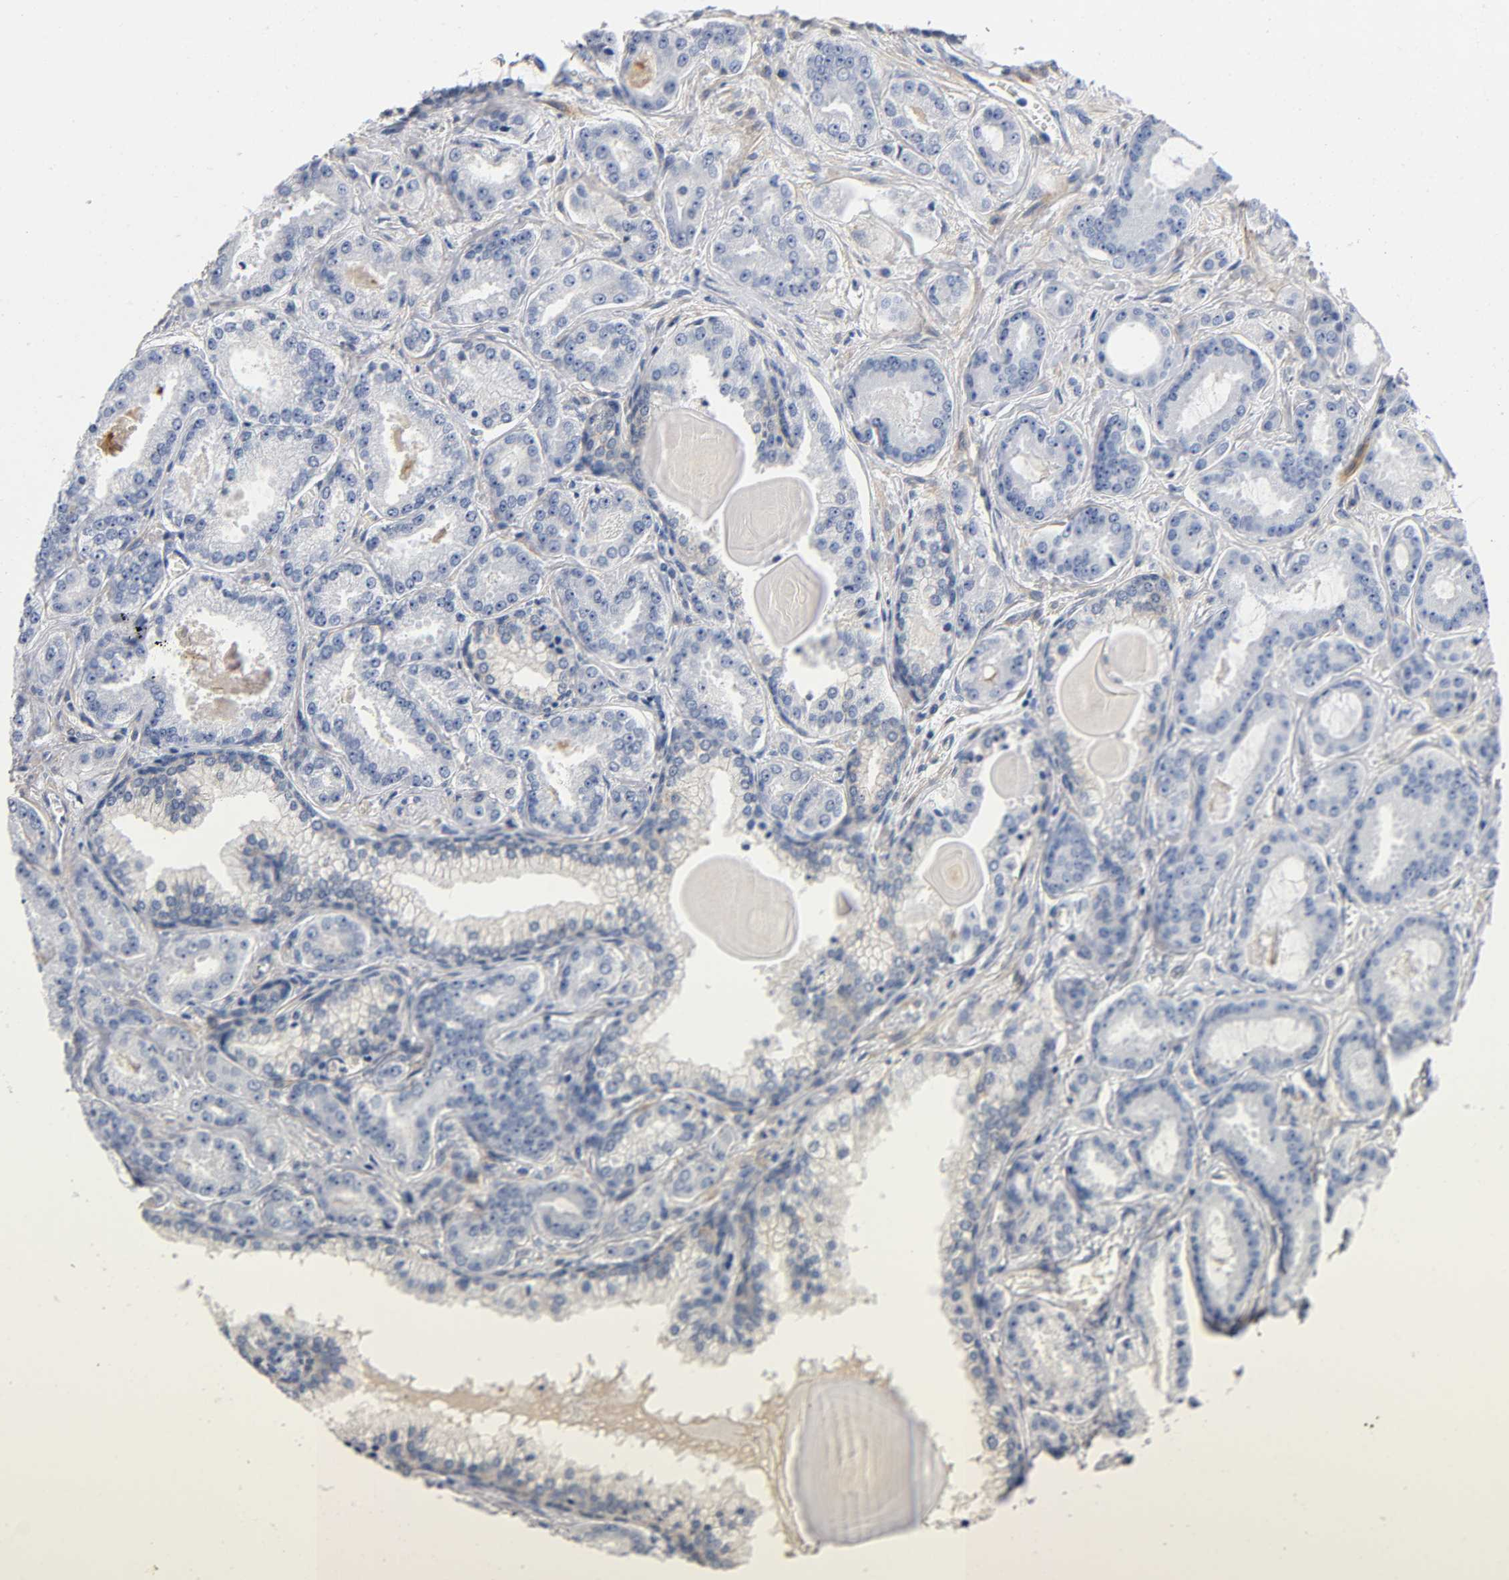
{"staining": {"intensity": "moderate", "quantity": "<25%", "location": "cytoplasmic/membranous"}, "tissue": "prostate cancer", "cell_type": "Tumor cells", "image_type": "cancer", "snomed": [{"axis": "morphology", "description": "Adenocarcinoma, Low grade"}, {"axis": "topography", "description": "Prostate"}], "caption": "Immunohistochemistry (DAB (3,3'-diaminobenzidine)) staining of human prostate cancer (adenocarcinoma (low-grade)) shows moderate cytoplasmic/membranous protein positivity in about <25% of tumor cells.", "gene": "TNC", "patient": {"sex": "male", "age": 59}}